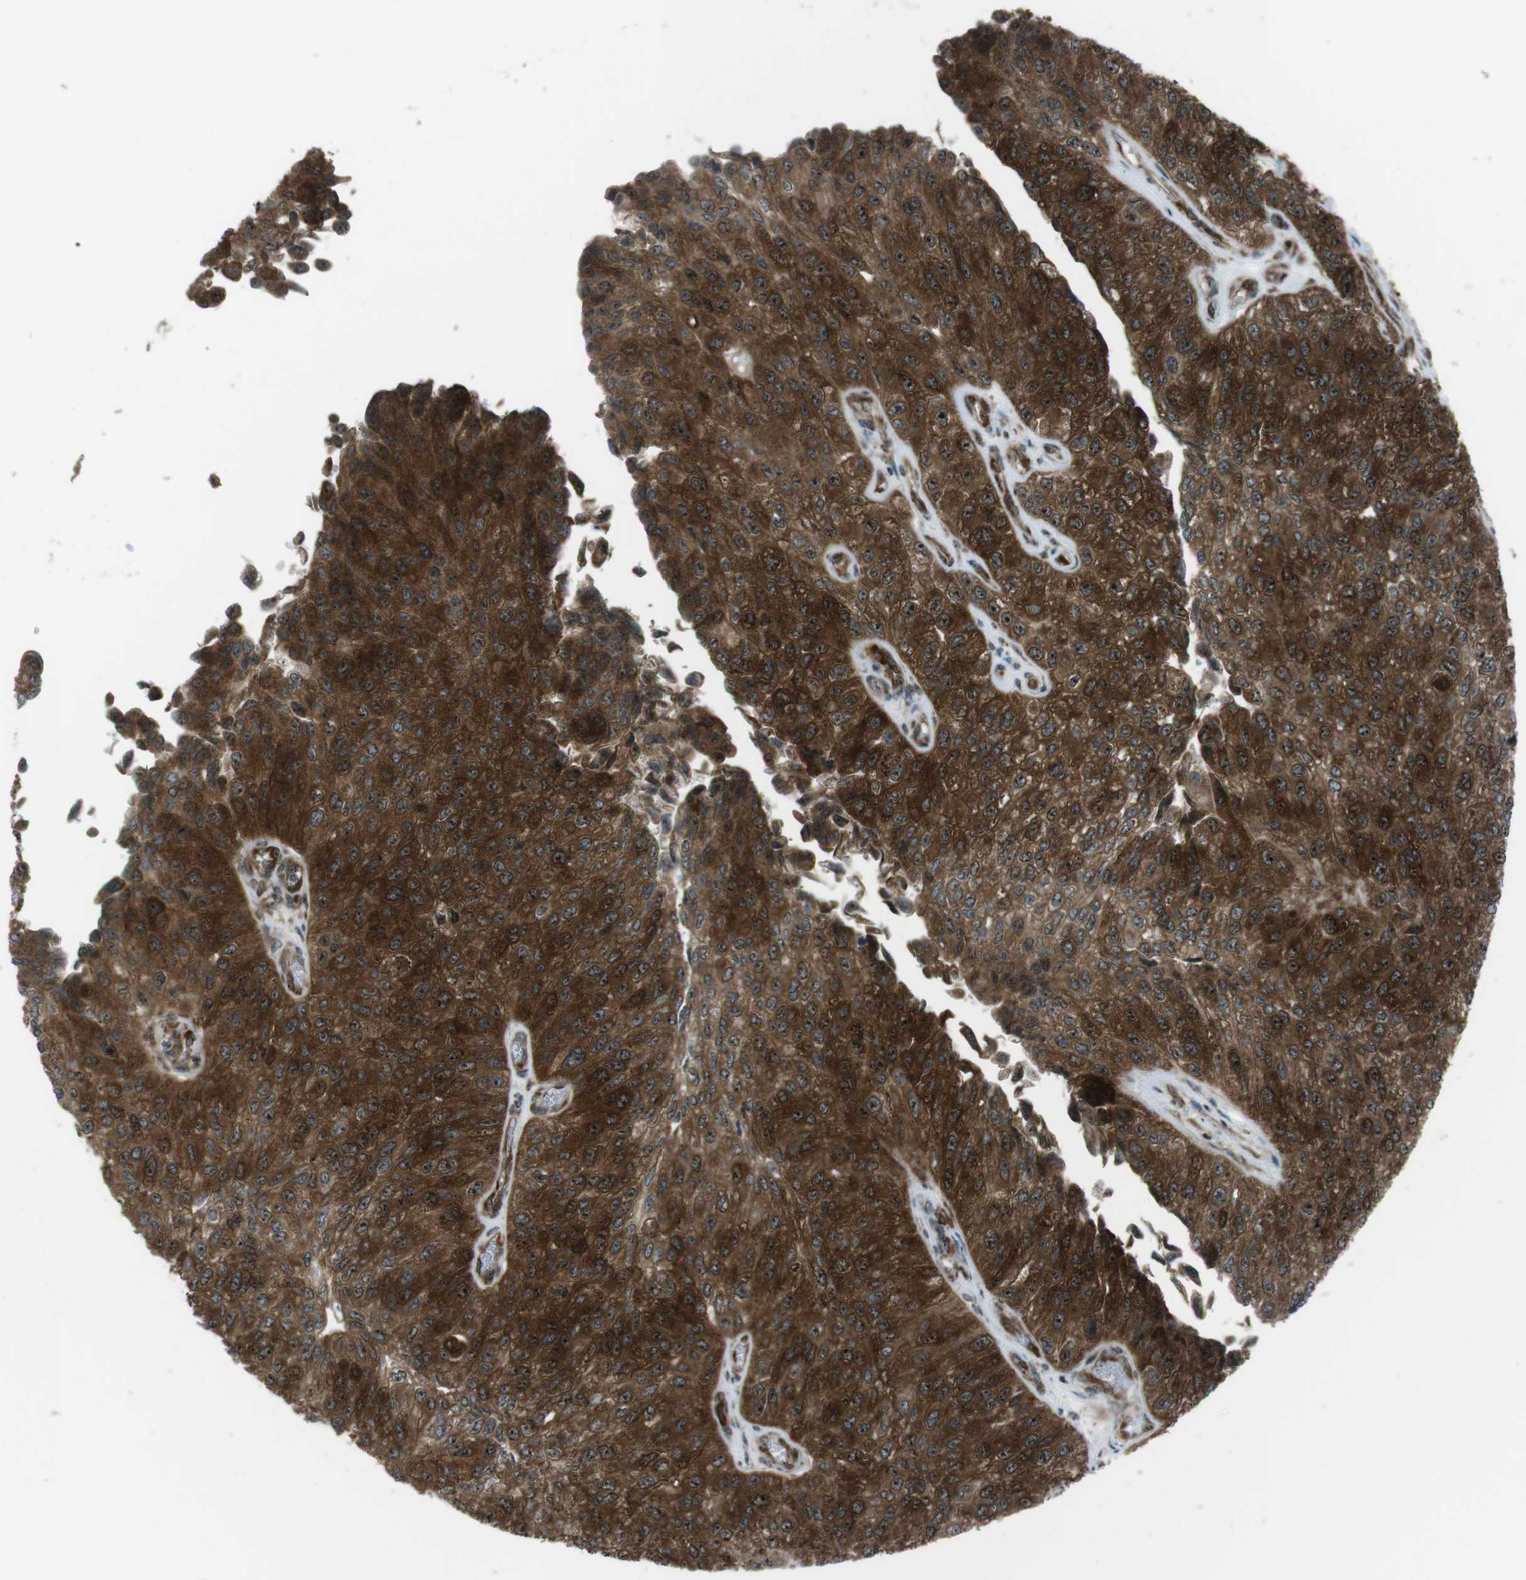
{"staining": {"intensity": "strong", "quantity": ">75%", "location": "cytoplasmic/membranous,nuclear"}, "tissue": "urothelial cancer", "cell_type": "Tumor cells", "image_type": "cancer", "snomed": [{"axis": "morphology", "description": "Urothelial carcinoma, High grade"}, {"axis": "topography", "description": "Kidney"}, {"axis": "topography", "description": "Urinary bladder"}], "caption": "Immunohistochemistry (IHC) (DAB (3,3'-diaminobenzidine)) staining of urothelial carcinoma (high-grade) exhibits strong cytoplasmic/membranous and nuclear protein expression in approximately >75% of tumor cells.", "gene": "CSNK1D", "patient": {"sex": "male", "age": 77}}